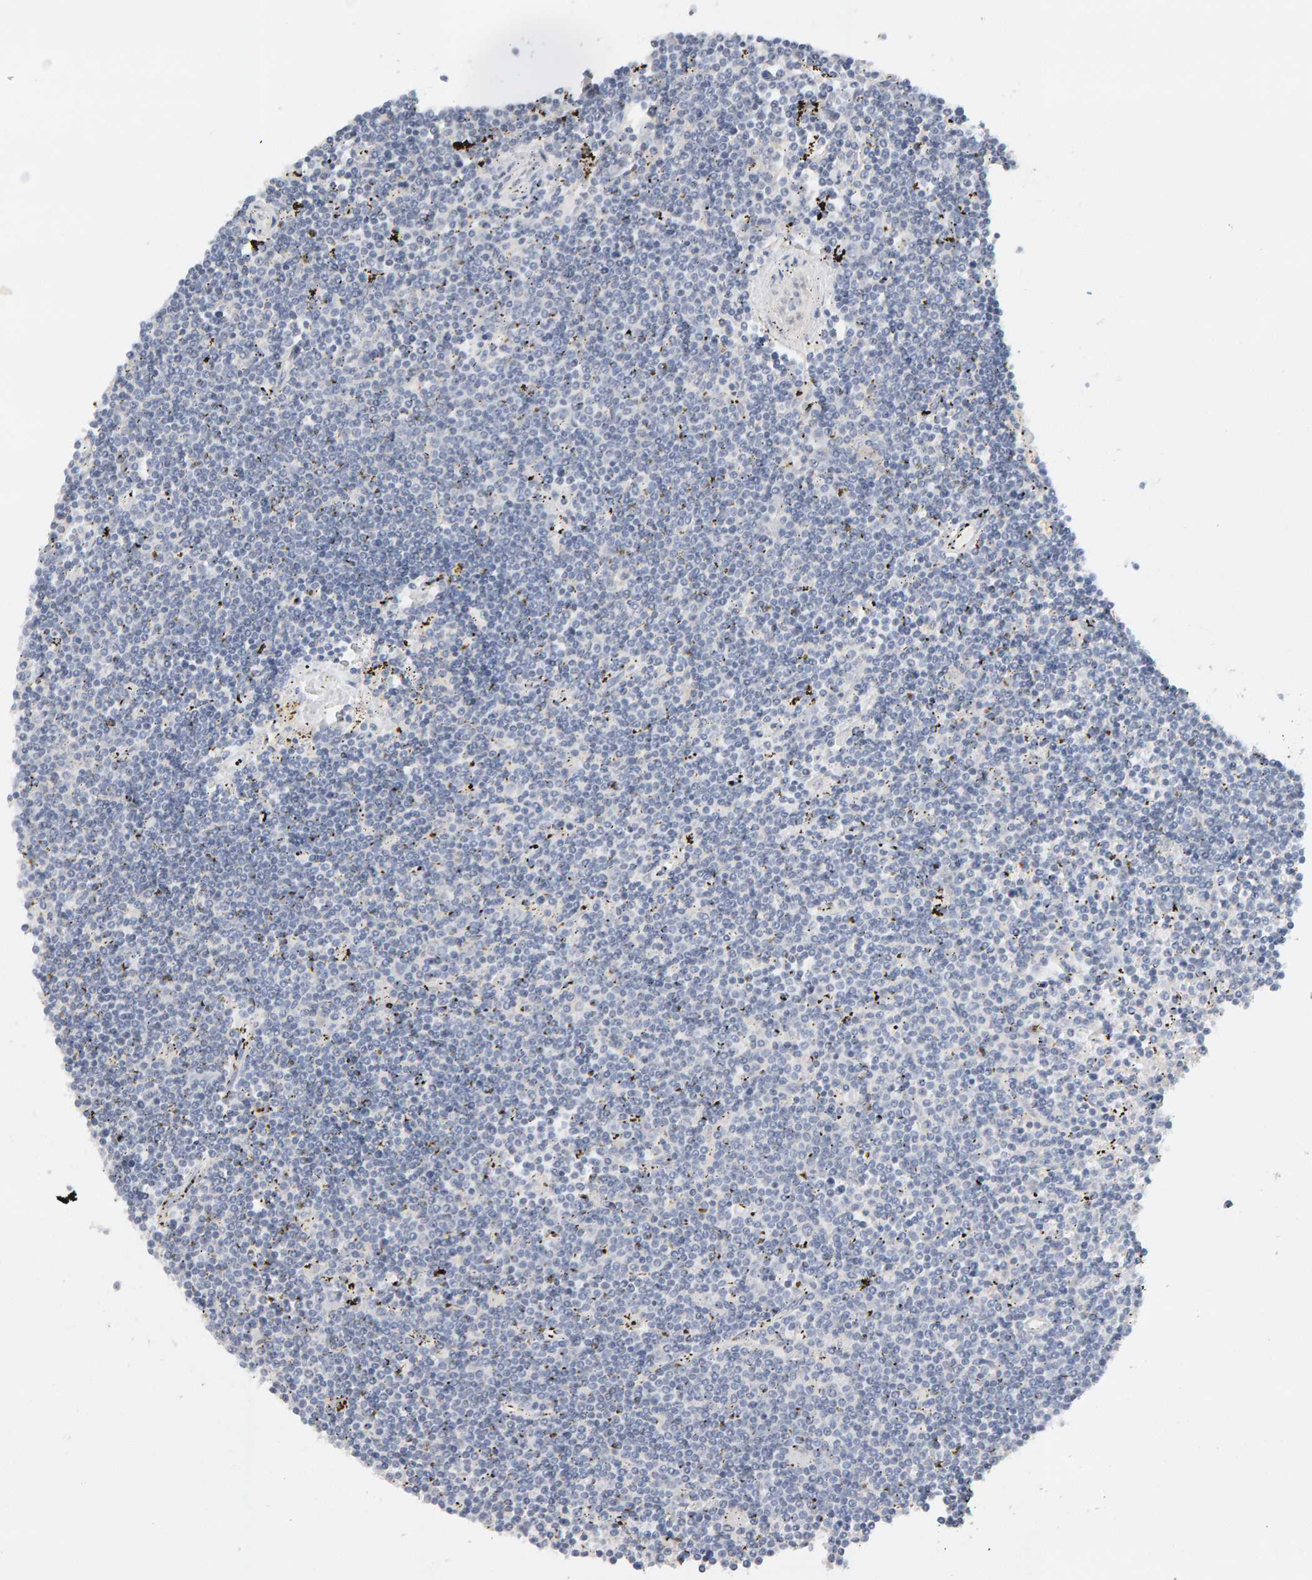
{"staining": {"intensity": "negative", "quantity": "none", "location": "none"}, "tissue": "lymphoma", "cell_type": "Tumor cells", "image_type": "cancer", "snomed": [{"axis": "morphology", "description": "Malignant lymphoma, non-Hodgkin's type, Low grade"}, {"axis": "topography", "description": "Spleen"}], "caption": "The micrograph displays no staining of tumor cells in lymphoma. (DAB immunohistochemistry with hematoxylin counter stain).", "gene": "GFUS", "patient": {"sex": "male", "age": 76}}